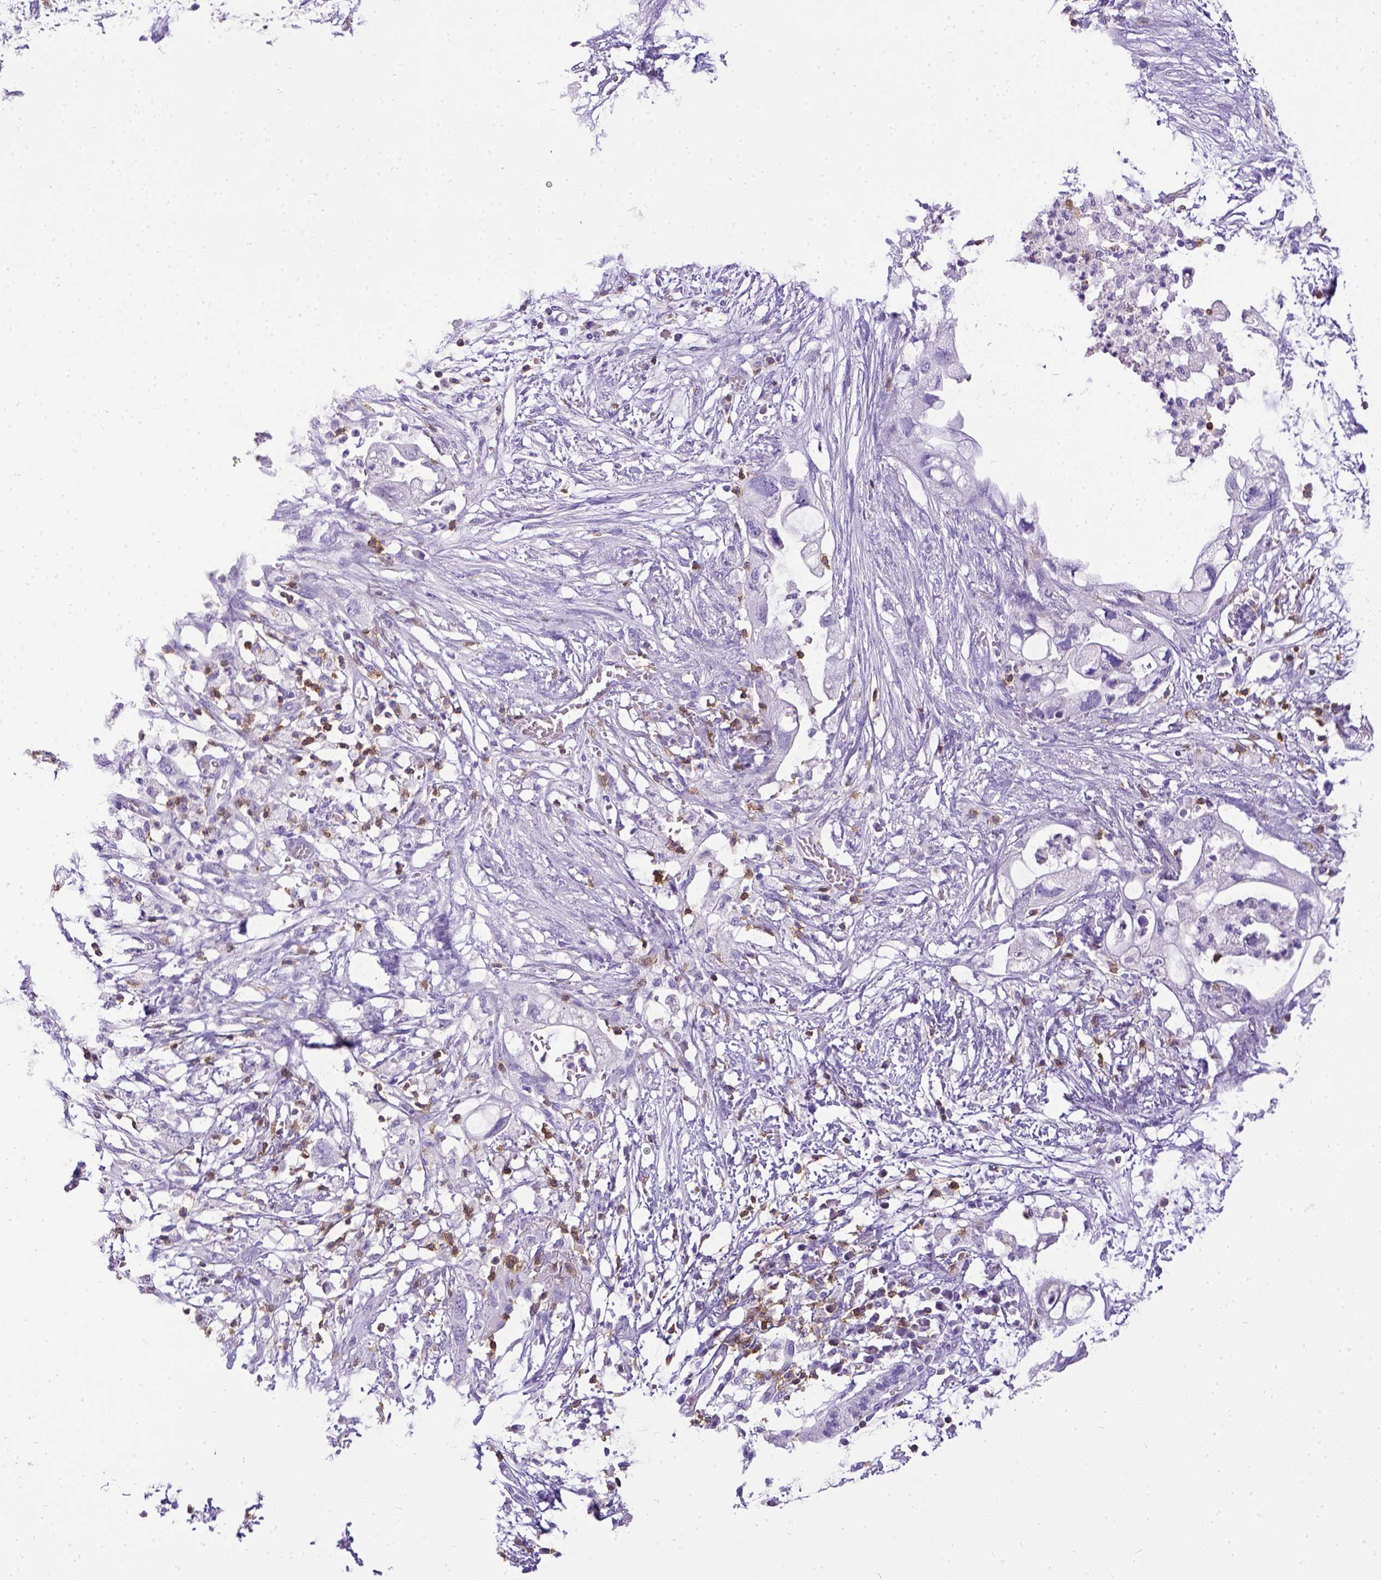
{"staining": {"intensity": "negative", "quantity": "none", "location": "none"}, "tissue": "pancreatic cancer", "cell_type": "Tumor cells", "image_type": "cancer", "snomed": [{"axis": "morphology", "description": "Adenocarcinoma, NOS"}, {"axis": "topography", "description": "Pancreas"}], "caption": "Adenocarcinoma (pancreatic) stained for a protein using immunohistochemistry (IHC) shows no positivity tumor cells.", "gene": "CD3E", "patient": {"sex": "female", "age": 72}}